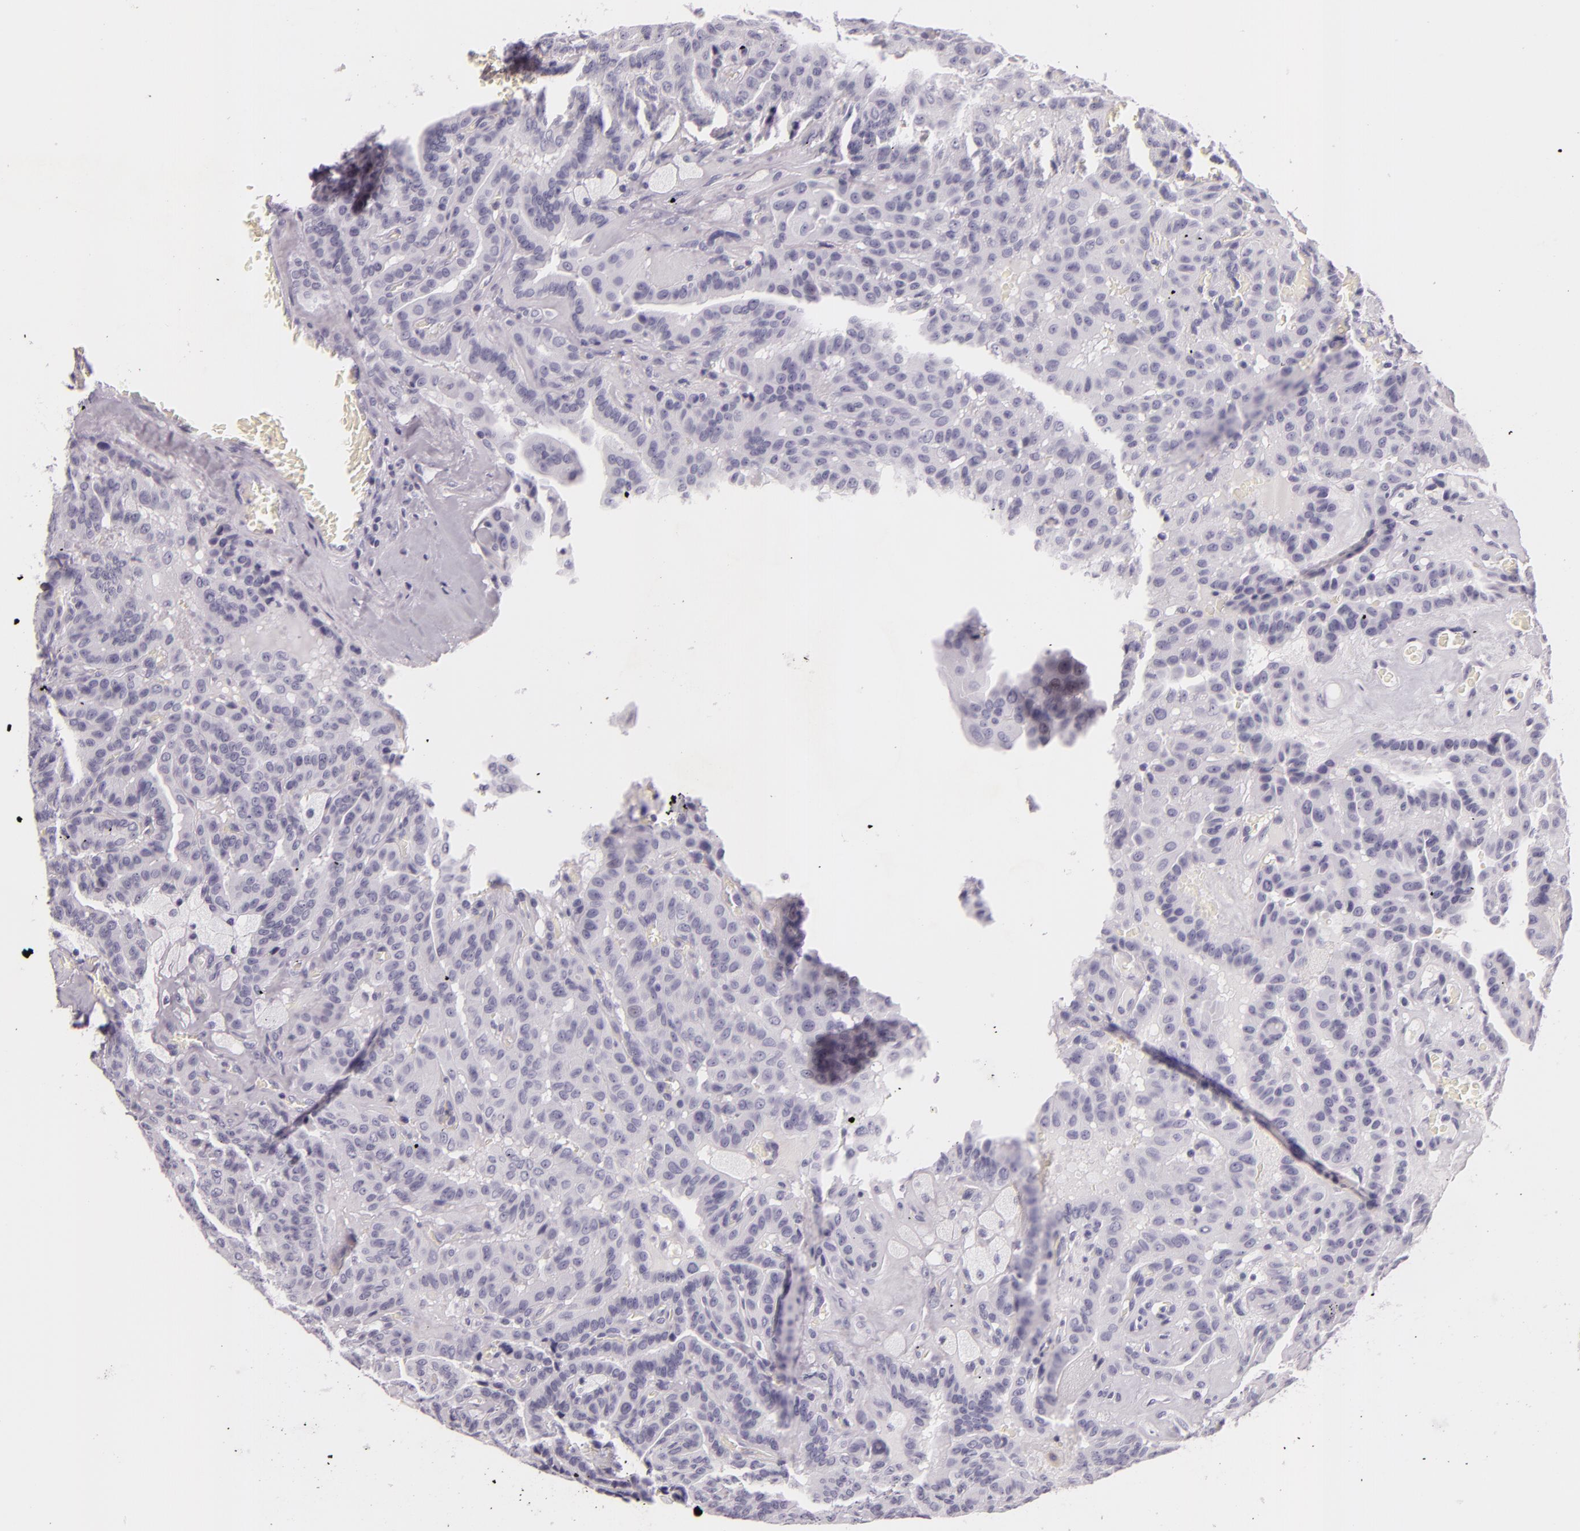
{"staining": {"intensity": "negative", "quantity": "none", "location": "none"}, "tissue": "thyroid cancer", "cell_type": "Tumor cells", "image_type": "cancer", "snomed": [{"axis": "morphology", "description": "Papillary adenocarcinoma, NOS"}, {"axis": "topography", "description": "Thyroid gland"}], "caption": "Immunohistochemistry (IHC) histopathology image of neoplastic tissue: human thyroid cancer stained with DAB (3,3'-diaminobenzidine) demonstrates no significant protein expression in tumor cells.", "gene": "DLG4", "patient": {"sex": "male", "age": 87}}